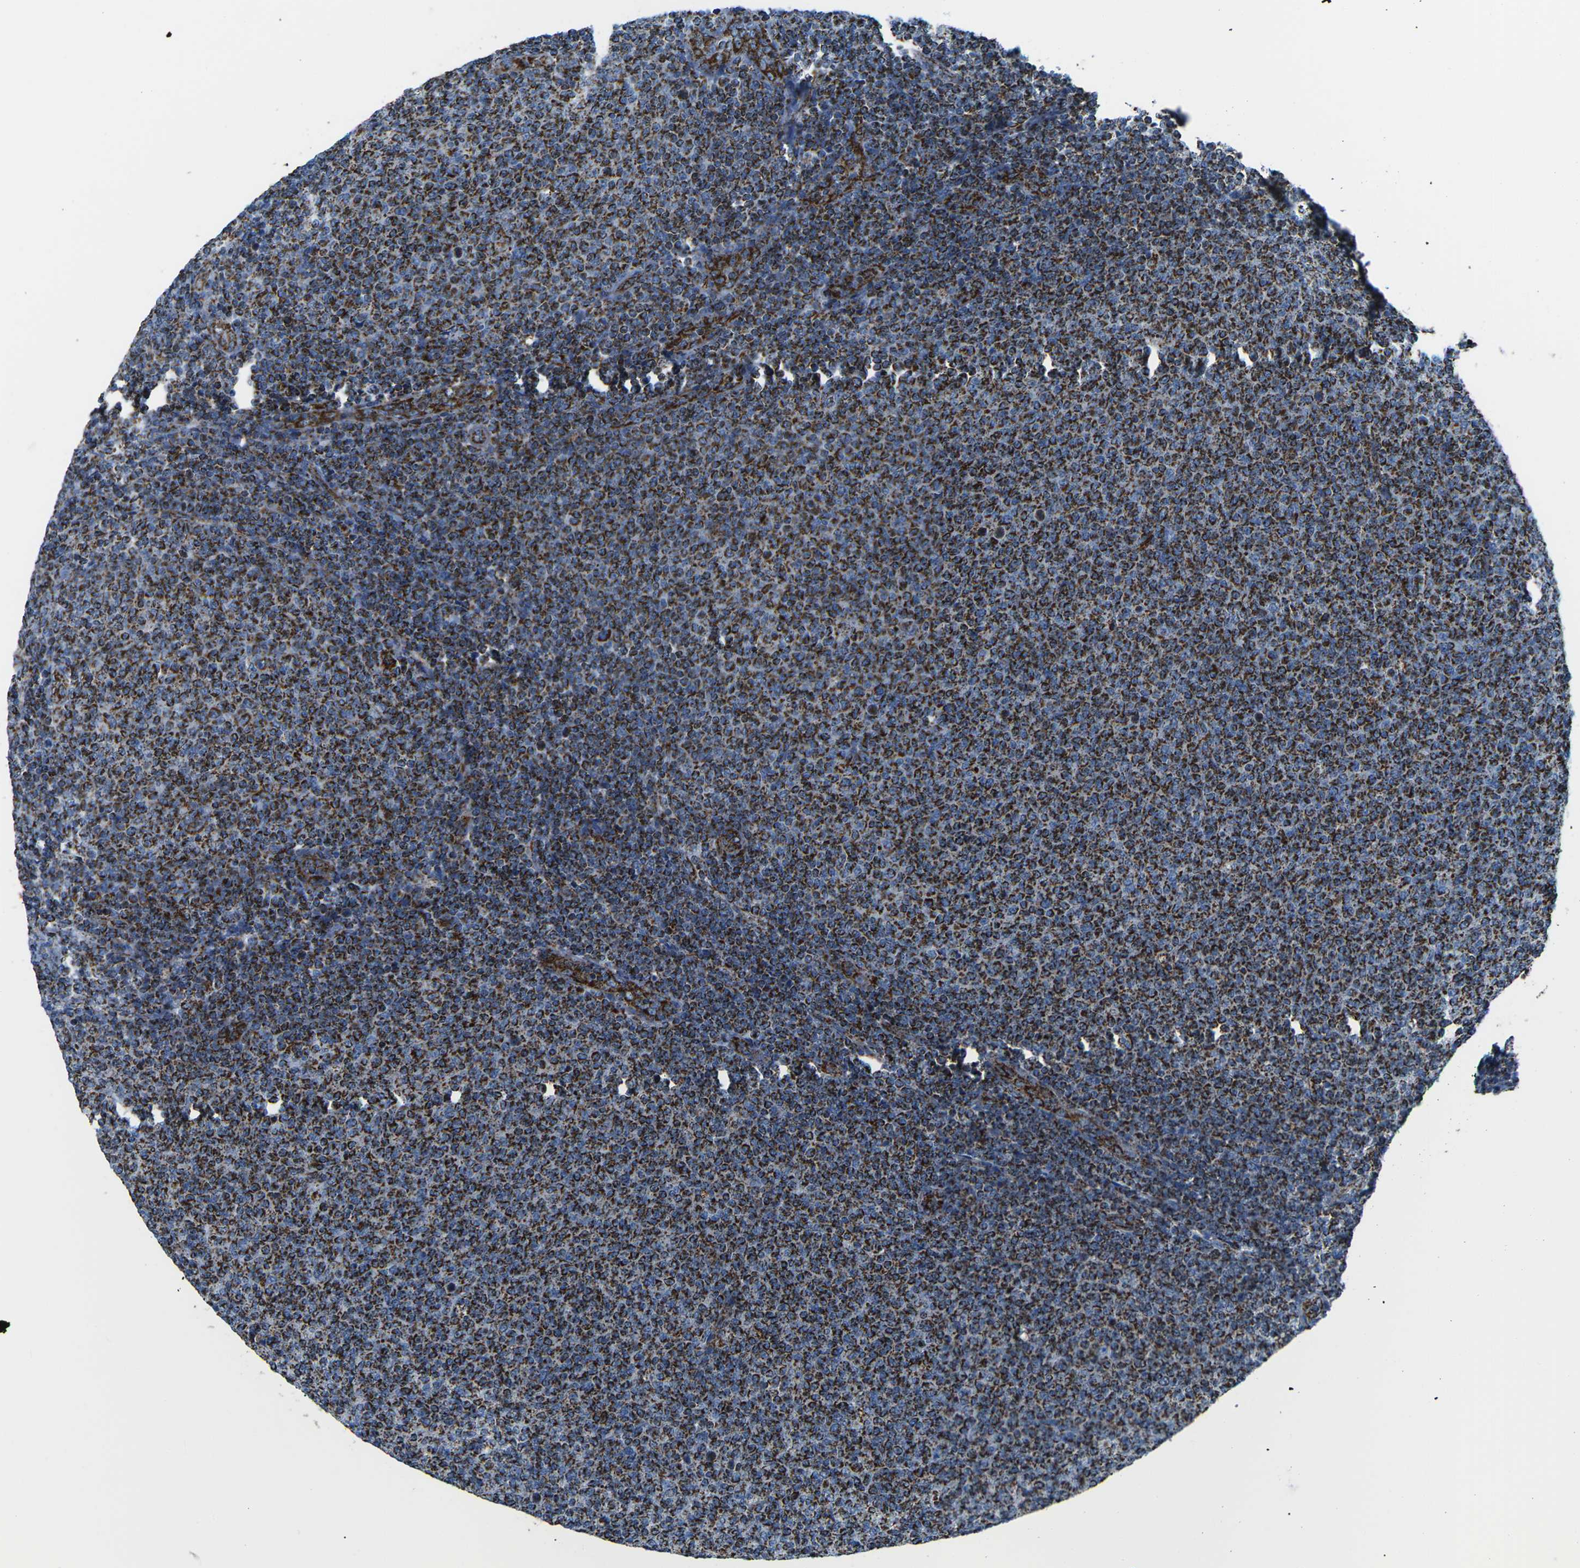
{"staining": {"intensity": "strong", "quantity": ">75%", "location": "cytoplasmic/membranous"}, "tissue": "lymphoma", "cell_type": "Tumor cells", "image_type": "cancer", "snomed": [{"axis": "morphology", "description": "Malignant lymphoma, non-Hodgkin's type, Low grade"}, {"axis": "topography", "description": "Lymph node"}], "caption": "About >75% of tumor cells in human lymphoma show strong cytoplasmic/membranous protein staining as visualized by brown immunohistochemical staining.", "gene": "MT-CO2", "patient": {"sex": "male", "age": 66}}